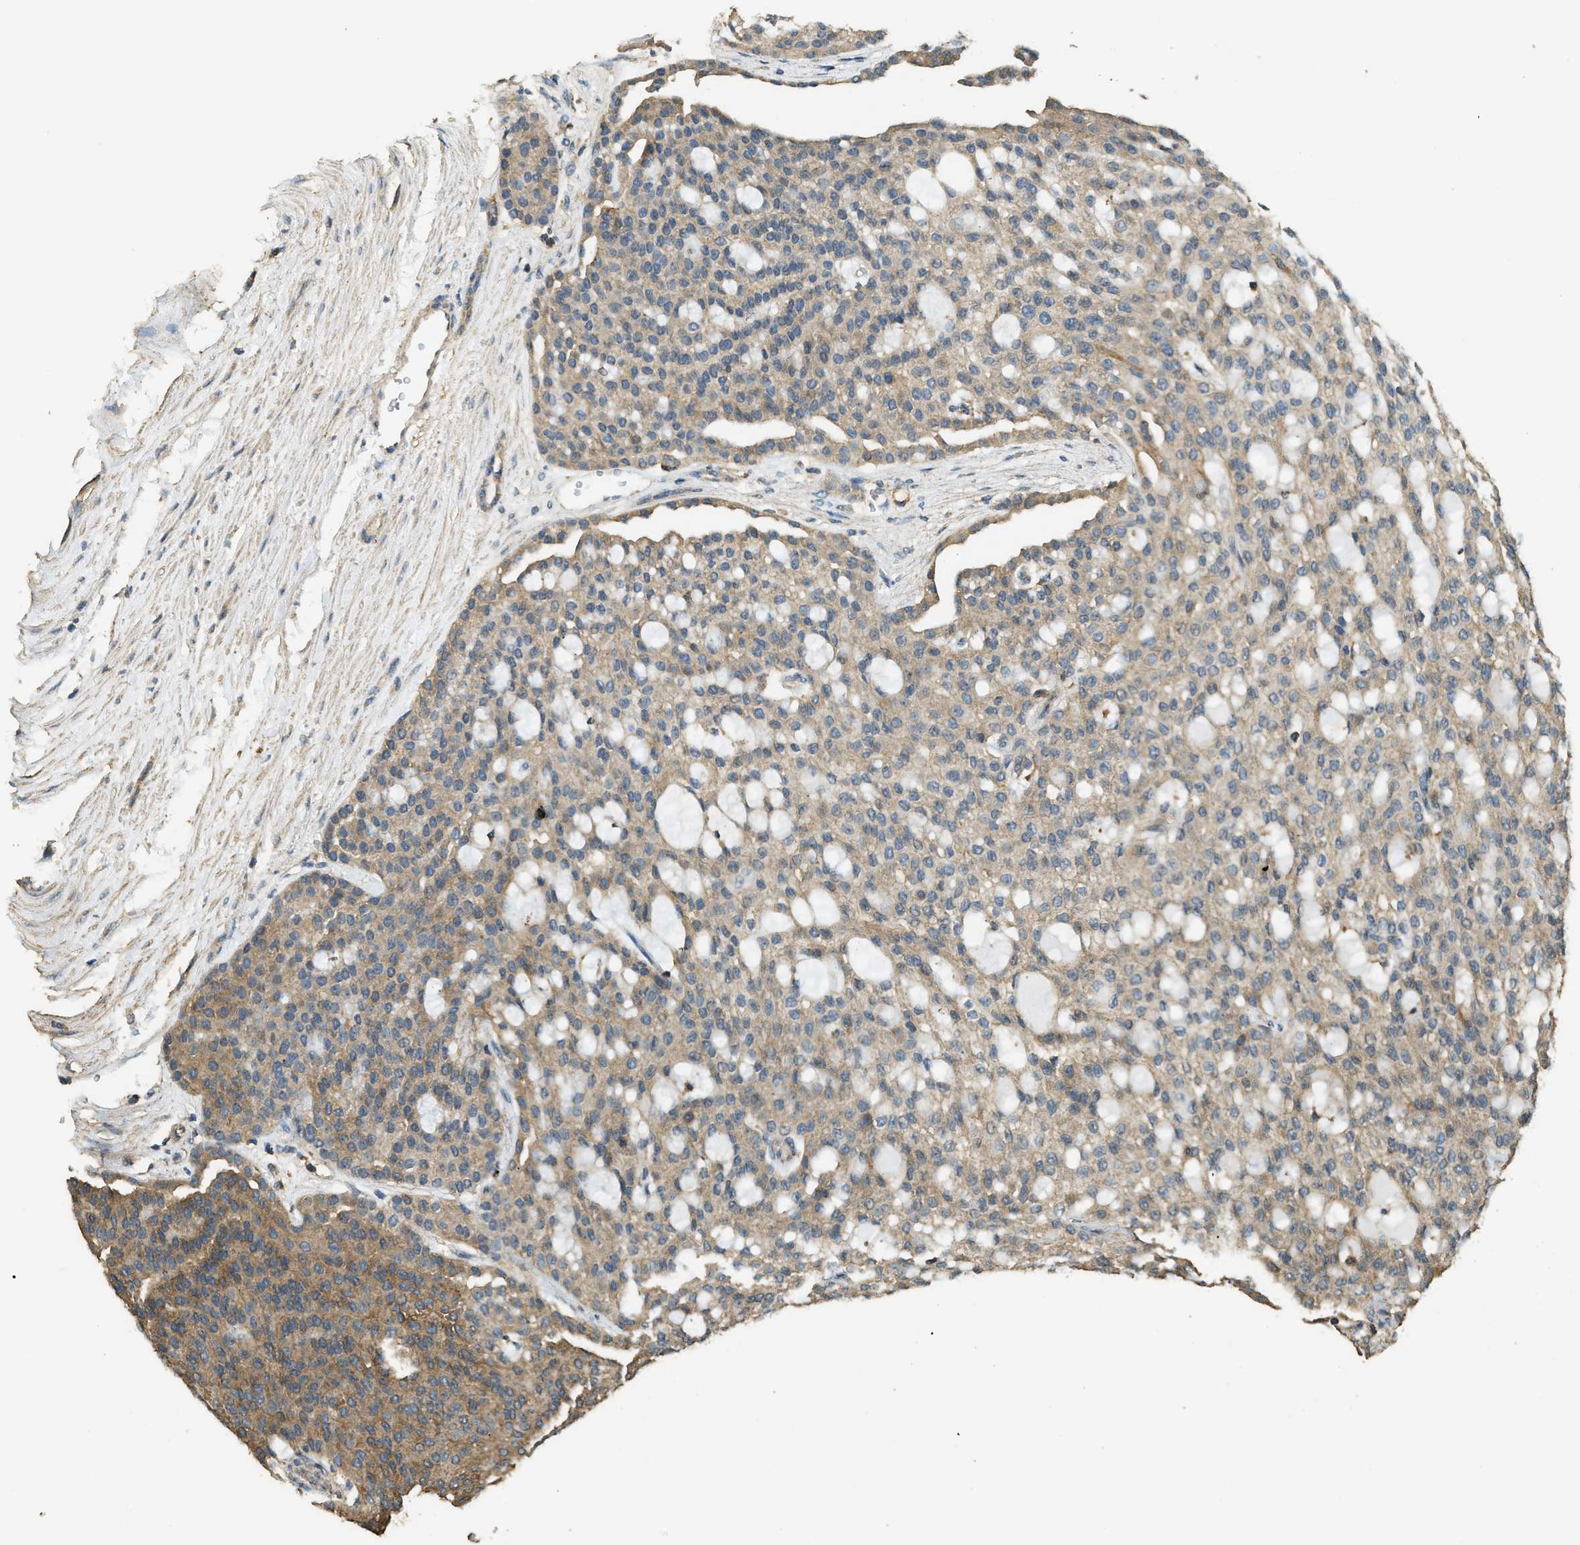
{"staining": {"intensity": "weak", "quantity": ">75%", "location": "cytoplasmic/membranous"}, "tissue": "renal cancer", "cell_type": "Tumor cells", "image_type": "cancer", "snomed": [{"axis": "morphology", "description": "Adenocarcinoma, NOS"}, {"axis": "topography", "description": "Kidney"}], "caption": "Renal adenocarcinoma stained for a protein reveals weak cytoplasmic/membranous positivity in tumor cells.", "gene": "CD276", "patient": {"sex": "male", "age": 63}}